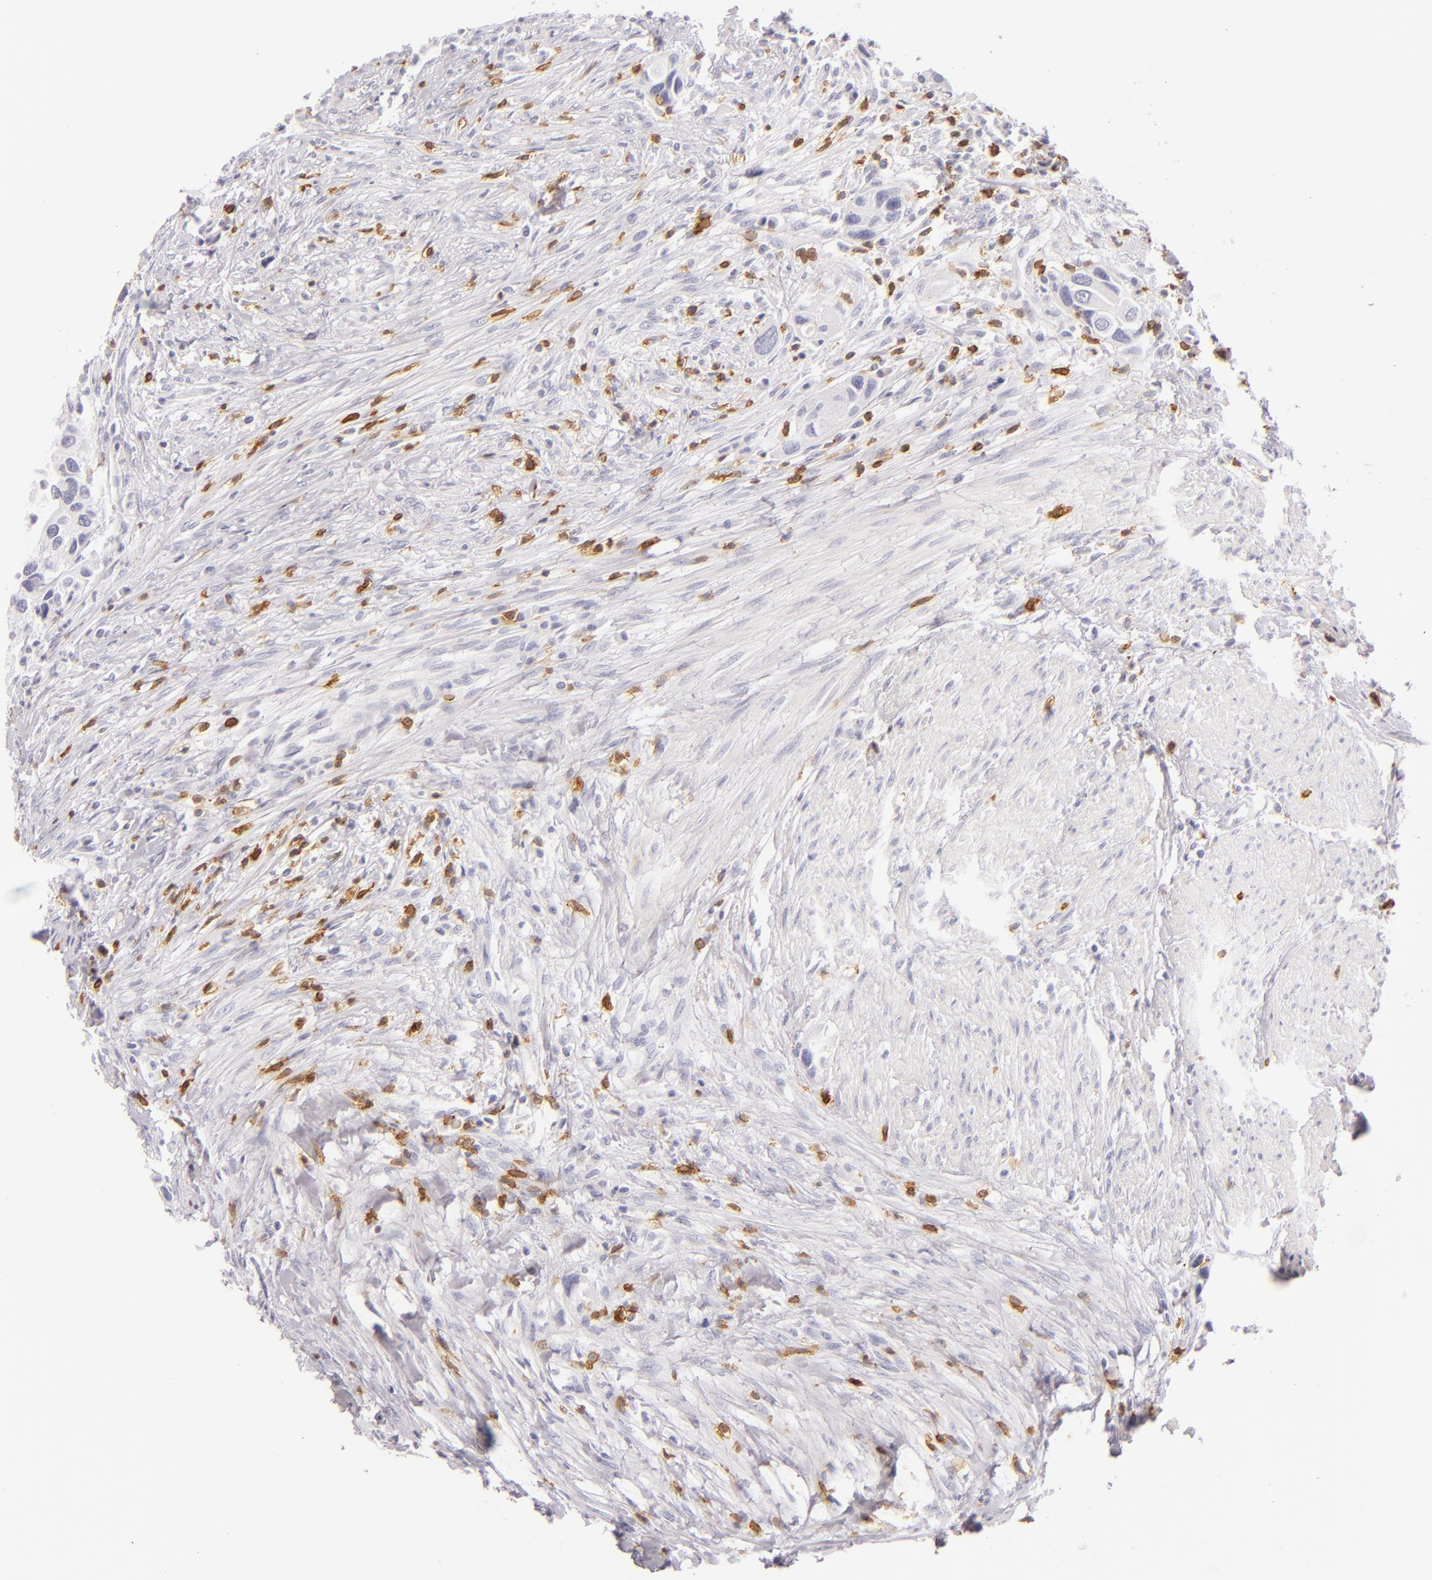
{"staining": {"intensity": "negative", "quantity": "none", "location": "none"}, "tissue": "urothelial cancer", "cell_type": "Tumor cells", "image_type": "cancer", "snomed": [{"axis": "morphology", "description": "Urothelial carcinoma, High grade"}, {"axis": "topography", "description": "Urinary bladder"}], "caption": "Immunohistochemical staining of urothelial carcinoma (high-grade) reveals no significant positivity in tumor cells.", "gene": "LAT", "patient": {"sex": "male", "age": 66}}